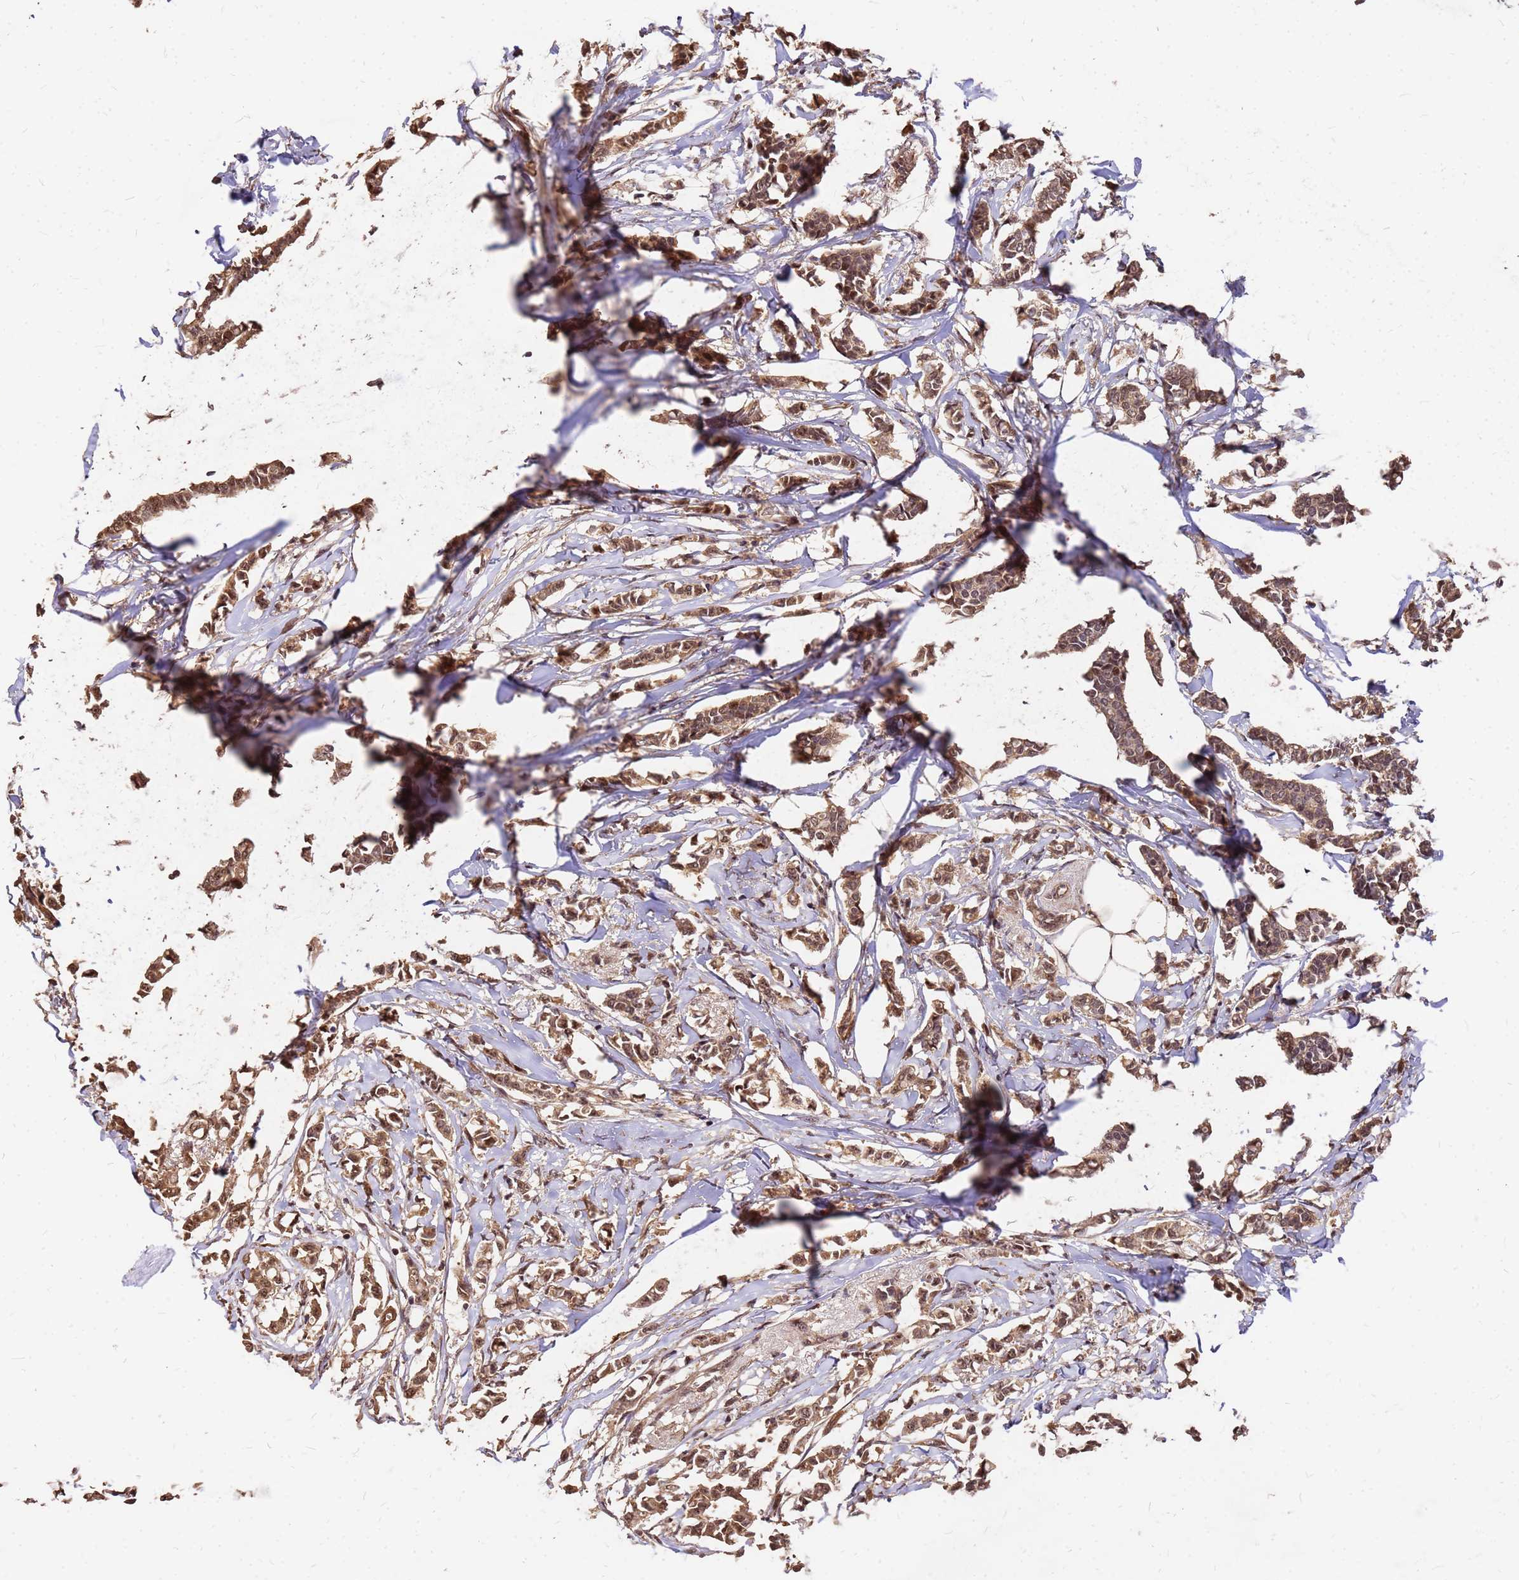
{"staining": {"intensity": "moderate", "quantity": ">75%", "location": "cytoplasmic/membranous,nuclear"}, "tissue": "breast cancer", "cell_type": "Tumor cells", "image_type": "cancer", "snomed": [{"axis": "morphology", "description": "Duct carcinoma"}, {"axis": "topography", "description": "Breast"}], "caption": "This histopathology image shows immunohistochemistry staining of intraductal carcinoma (breast), with medium moderate cytoplasmic/membranous and nuclear expression in about >75% of tumor cells.", "gene": "GPATCH8", "patient": {"sex": "female", "age": 41}}